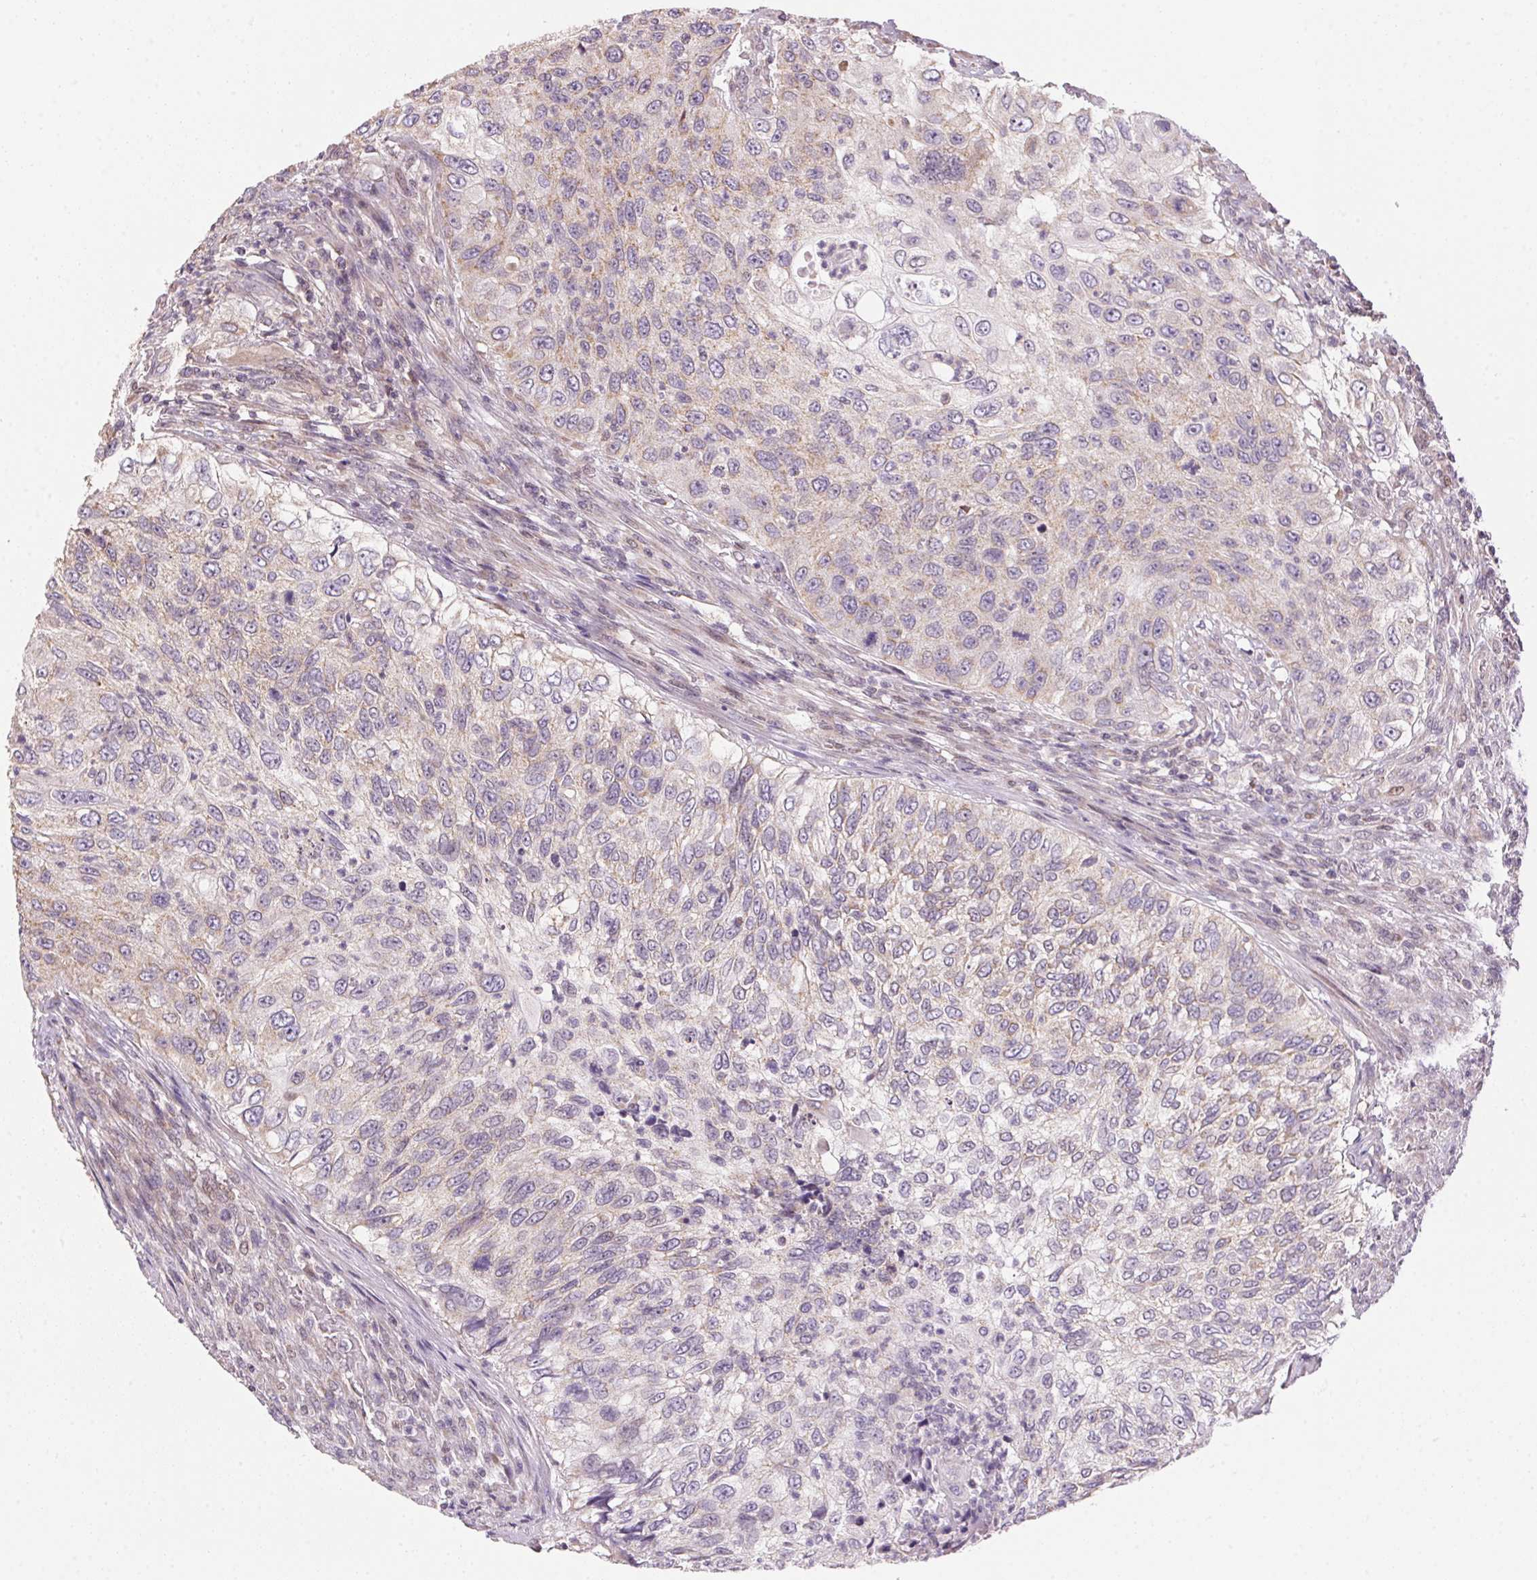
{"staining": {"intensity": "weak", "quantity": "<25%", "location": "cytoplasmic/membranous"}, "tissue": "urothelial cancer", "cell_type": "Tumor cells", "image_type": "cancer", "snomed": [{"axis": "morphology", "description": "Urothelial carcinoma, High grade"}, {"axis": "topography", "description": "Urinary bladder"}], "caption": "This is an immunohistochemistry (IHC) photomicrograph of urothelial cancer. There is no expression in tumor cells.", "gene": "SC5D", "patient": {"sex": "female", "age": 60}}